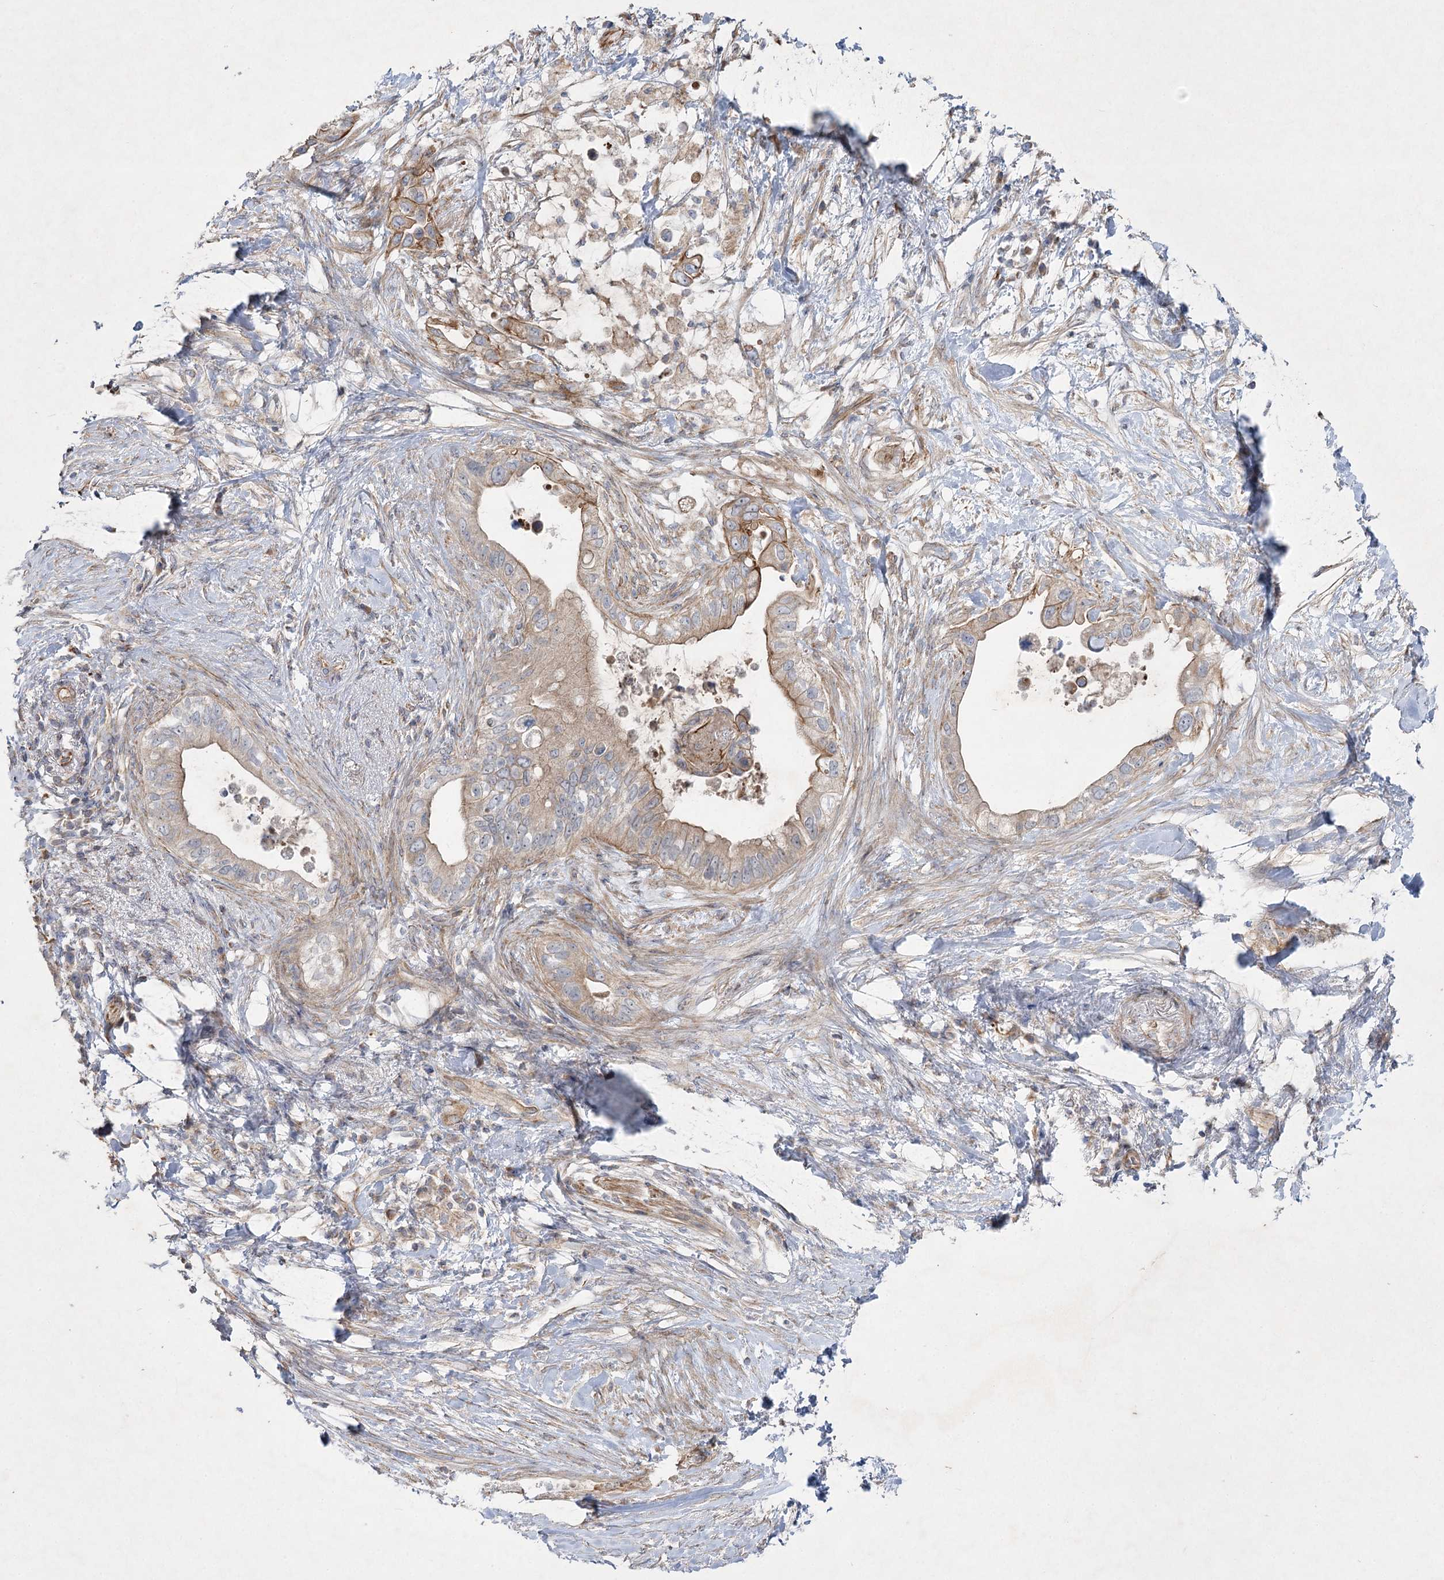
{"staining": {"intensity": "moderate", "quantity": "<25%", "location": "cytoplasmic/membranous"}, "tissue": "pancreatic cancer", "cell_type": "Tumor cells", "image_type": "cancer", "snomed": [{"axis": "morphology", "description": "Adenocarcinoma, NOS"}, {"axis": "topography", "description": "Pancreas"}], "caption": "Immunohistochemistry (IHC) photomicrograph of neoplastic tissue: human adenocarcinoma (pancreatic) stained using IHC shows low levels of moderate protein expression localized specifically in the cytoplasmic/membranous of tumor cells, appearing as a cytoplasmic/membranous brown color.", "gene": "KIAA0825", "patient": {"sex": "female", "age": 56}}